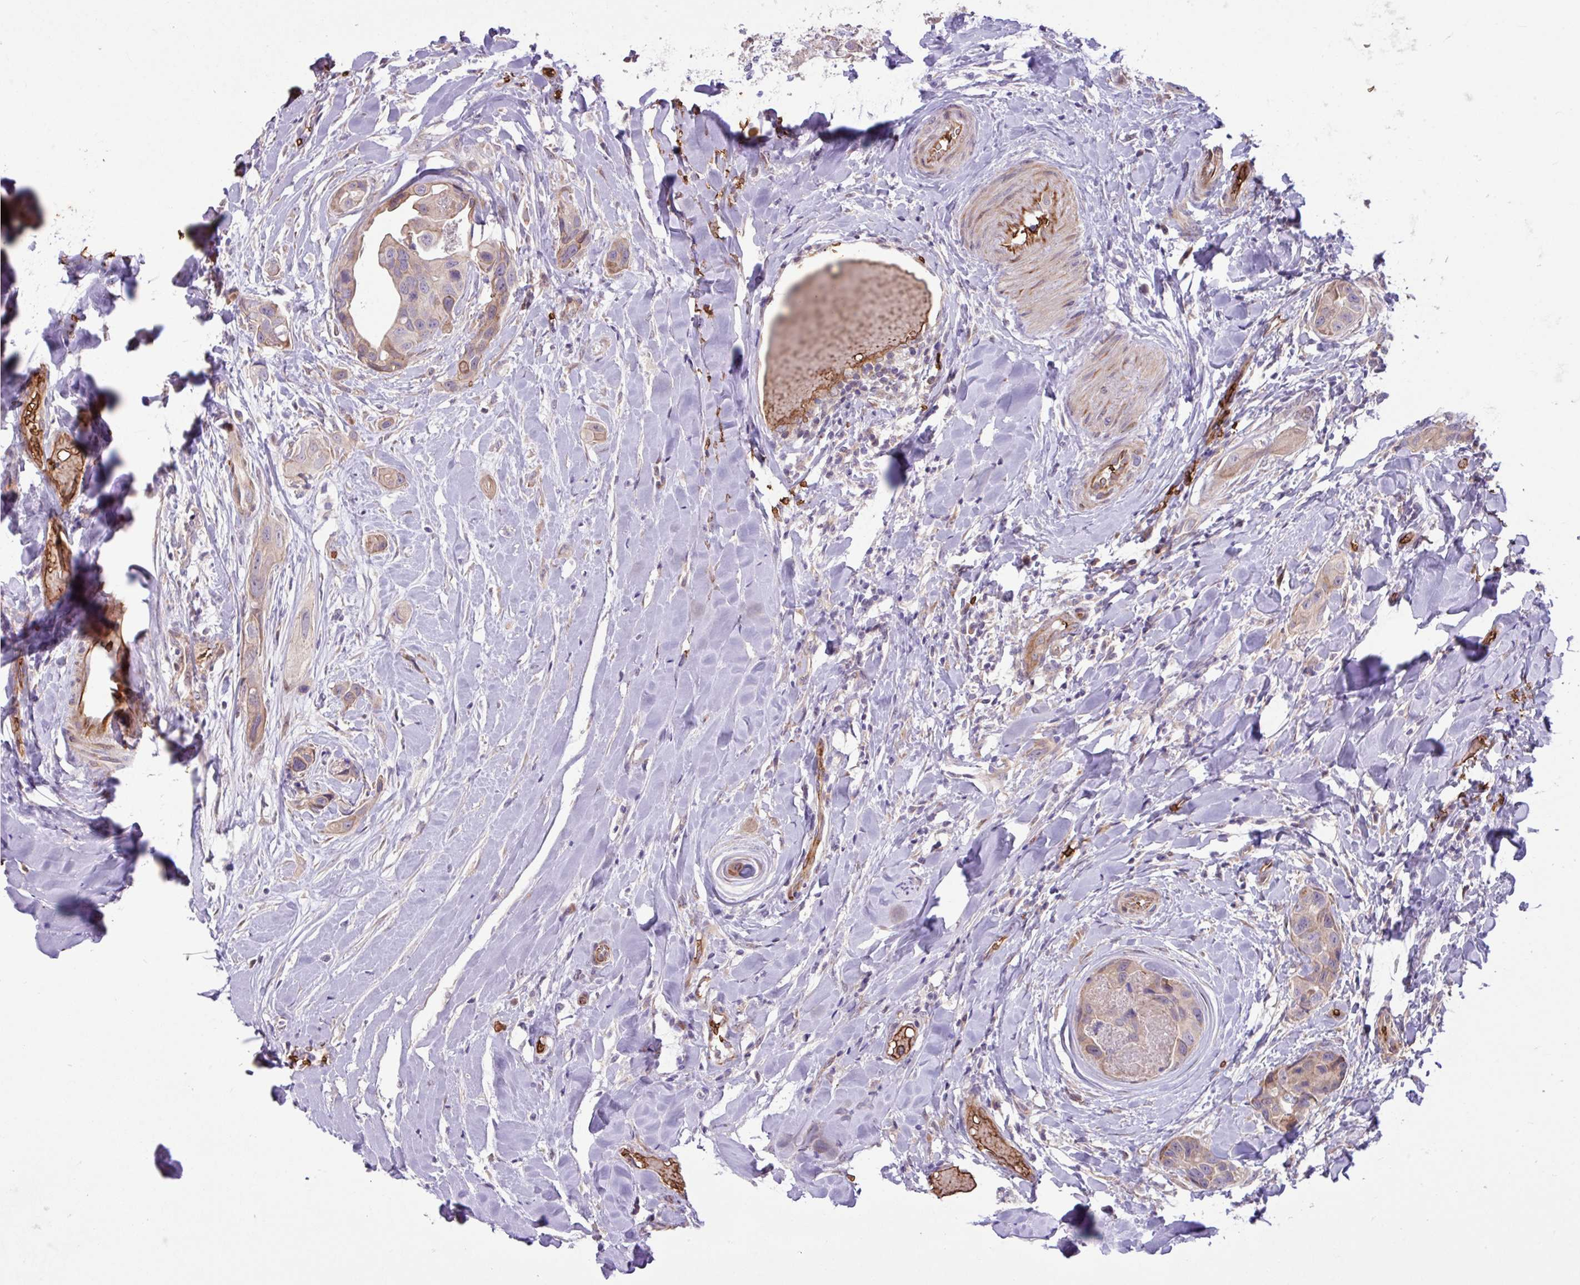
{"staining": {"intensity": "weak", "quantity": "25%-75%", "location": "cytoplasmic/membranous"}, "tissue": "head and neck cancer", "cell_type": "Tumor cells", "image_type": "cancer", "snomed": [{"axis": "morphology", "description": "Adenocarcinoma, NOS"}, {"axis": "morphology", "description": "Adenocarcinoma, metastatic, NOS"}, {"axis": "topography", "description": "Head-Neck"}], "caption": "High-power microscopy captured an immunohistochemistry histopathology image of adenocarcinoma (head and neck), revealing weak cytoplasmic/membranous expression in approximately 25%-75% of tumor cells.", "gene": "RAD21L1", "patient": {"sex": "male", "age": 75}}